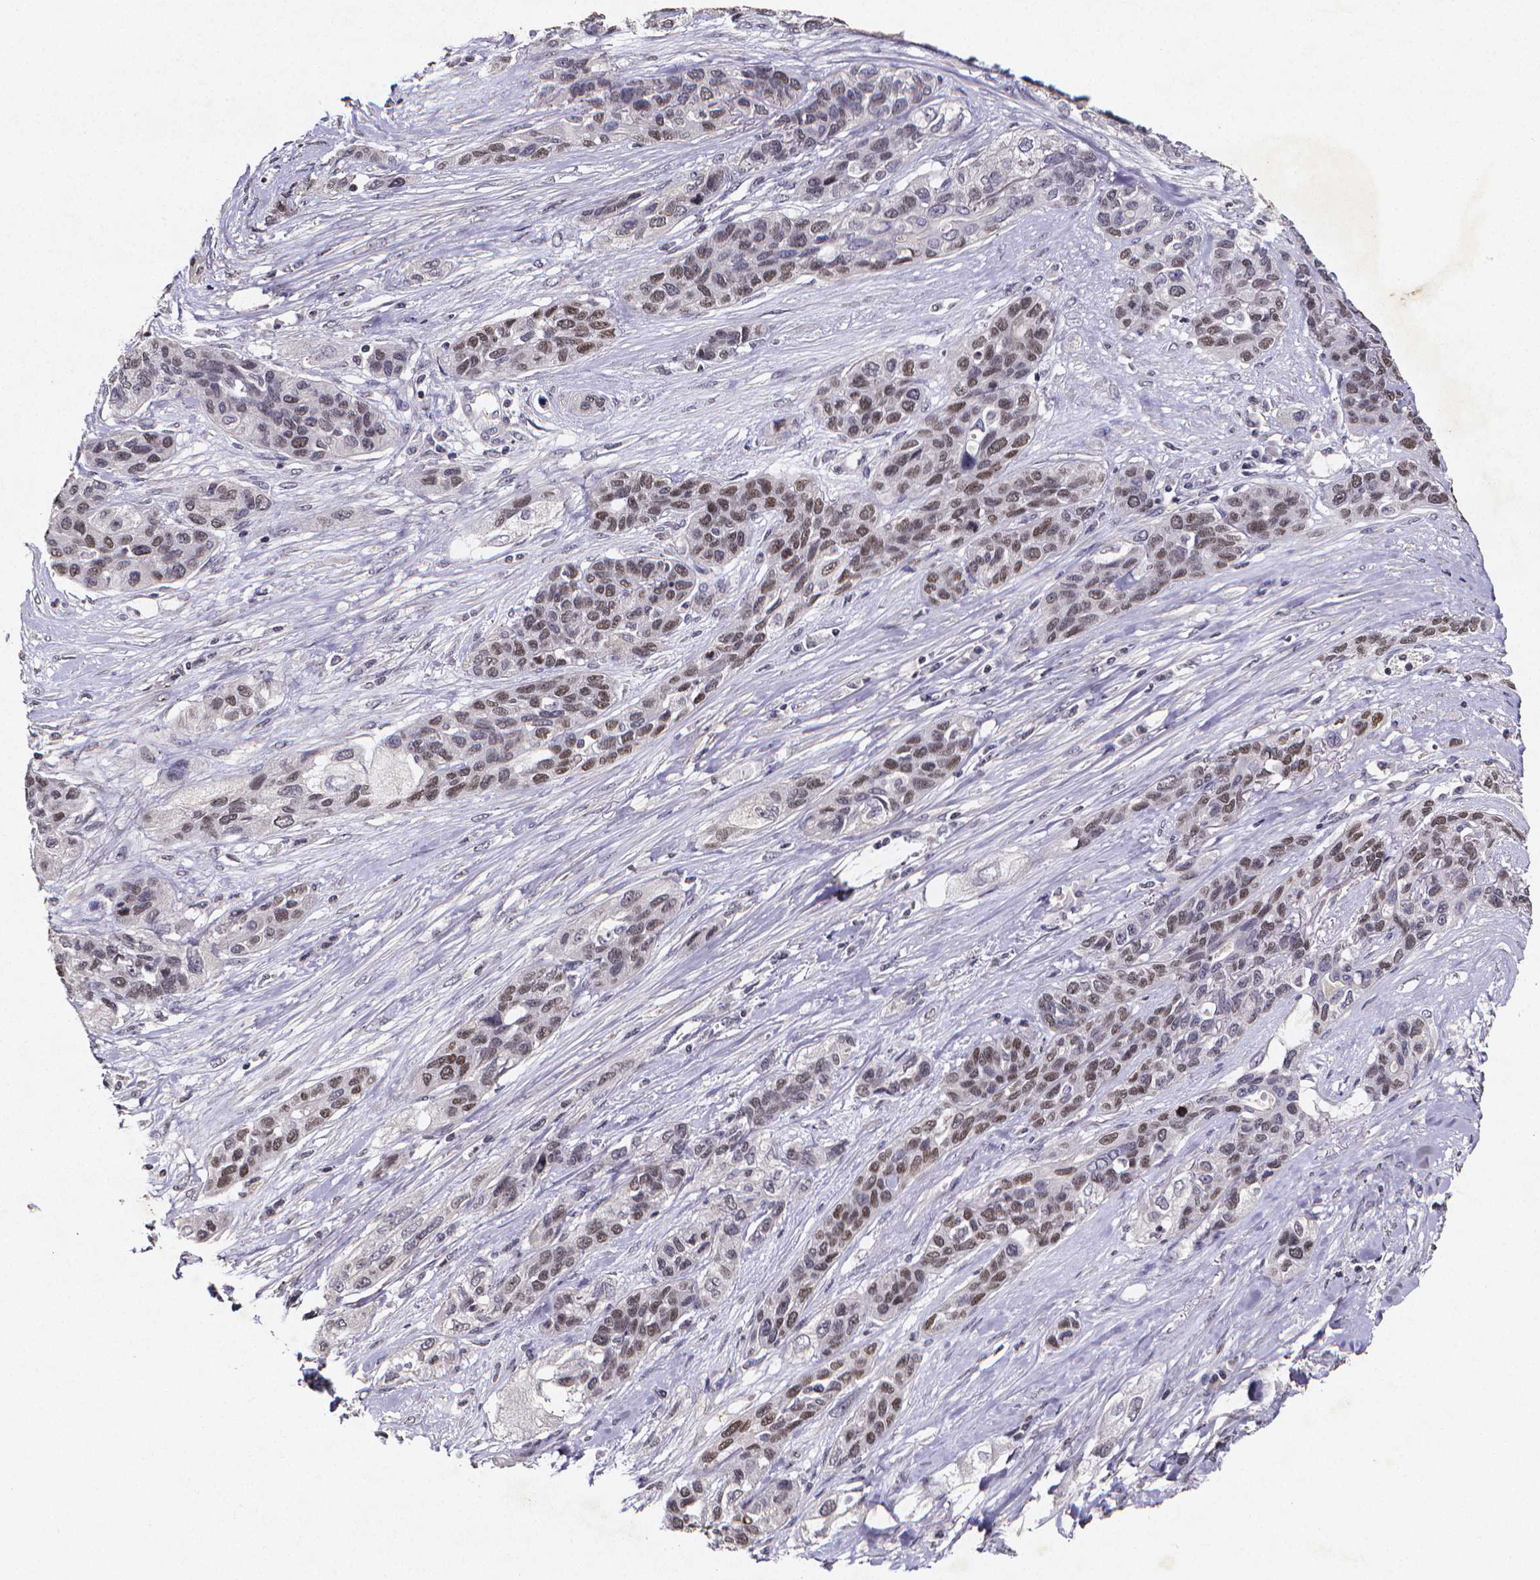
{"staining": {"intensity": "weak", "quantity": "25%-75%", "location": "nuclear"}, "tissue": "lung cancer", "cell_type": "Tumor cells", "image_type": "cancer", "snomed": [{"axis": "morphology", "description": "Squamous cell carcinoma, NOS"}, {"axis": "topography", "description": "Lung"}], "caption": "Weak nuclear positivity for a protein is seen in about 25%-75% of tumor cells of lung cancer using IHC.", "gene": "TP73", "patient": {"sex": "female", "age": 70}}